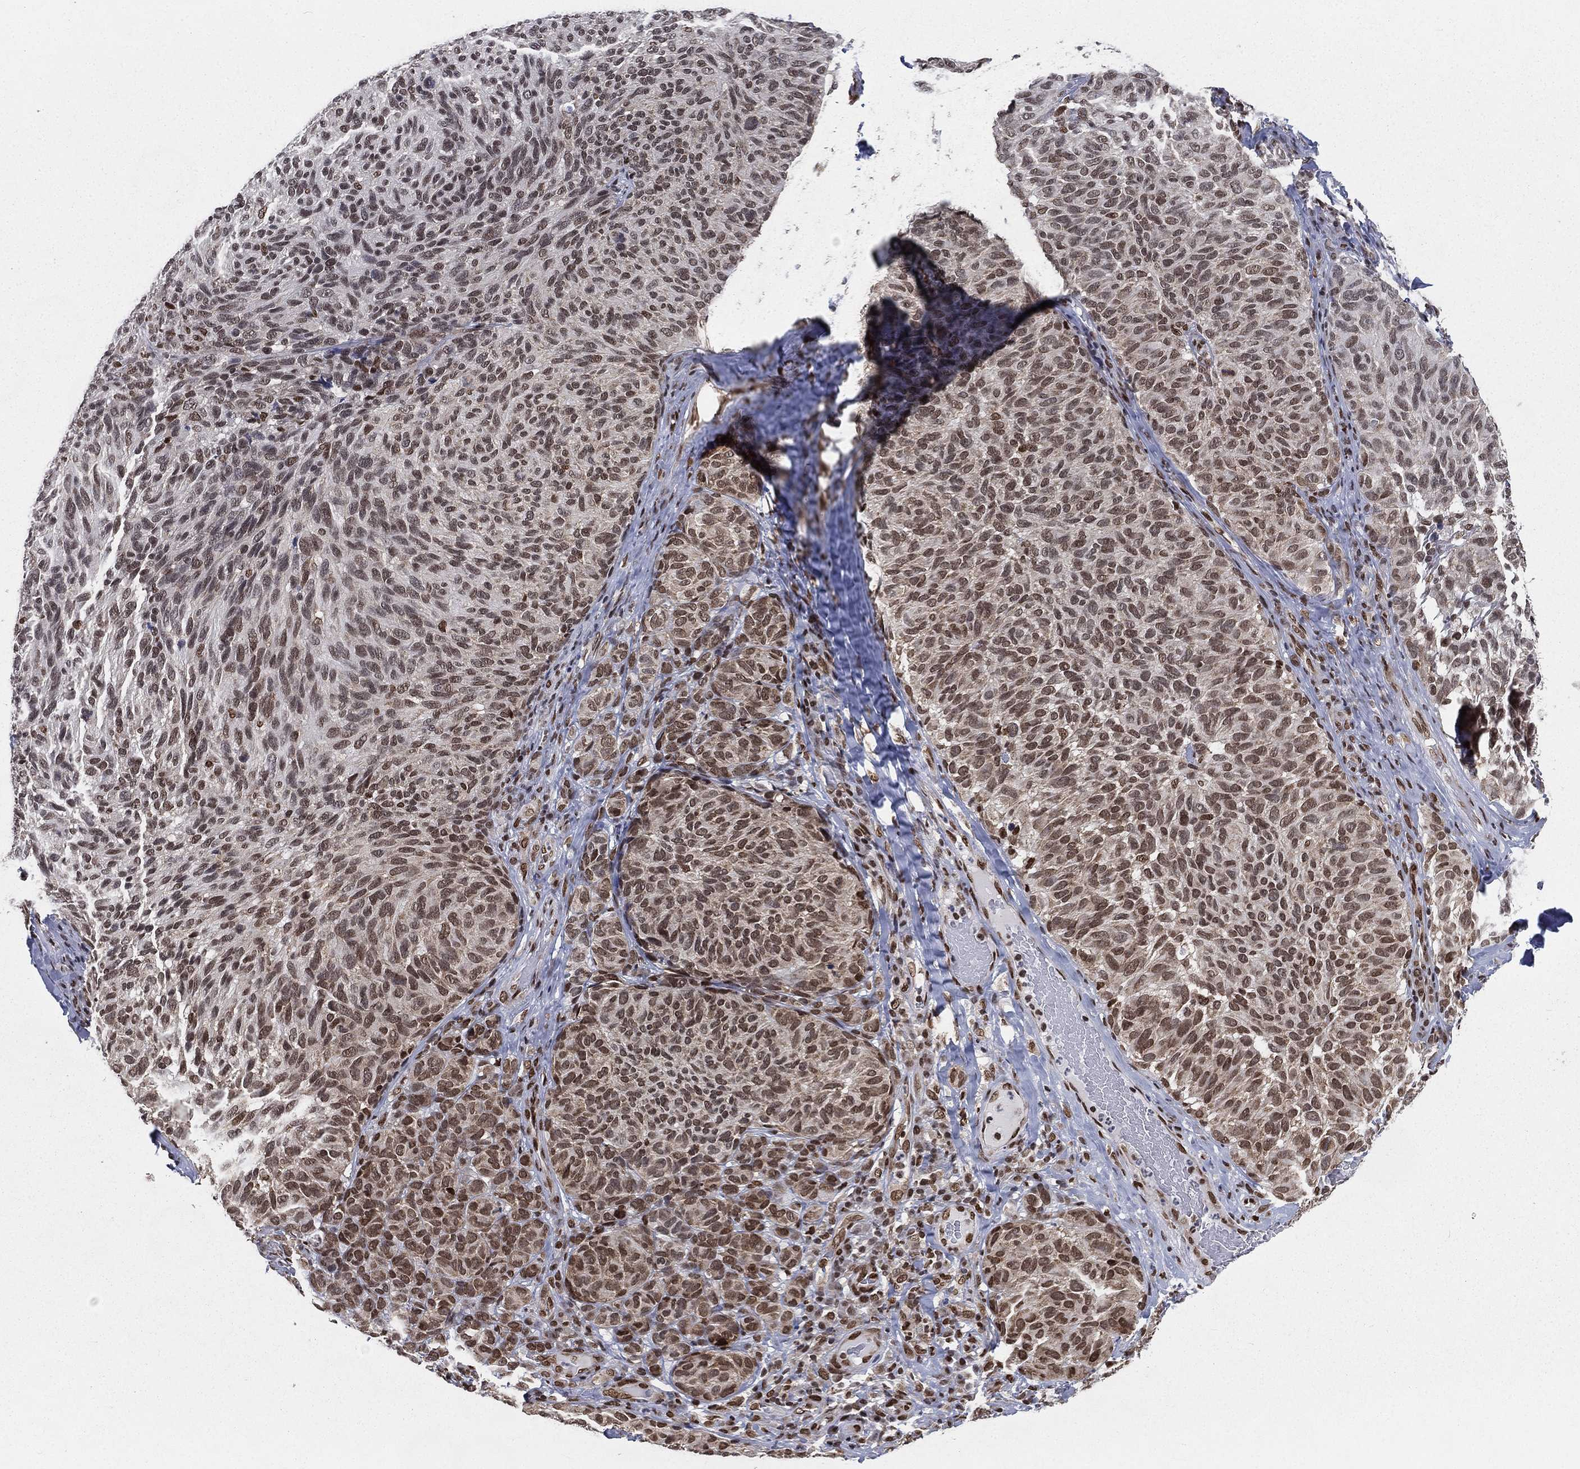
{"staining": {"intensity": "moderate", "quantity": ">75%", "location": "nuclear"}, "tissue": "melanoma", "cell_type": "Tumor cells", "image_type": "cancer", "snomed": [{"axis": "morphology", "description": "Malignant melanoma, NOS"}, {"axis": "topography", "description": "Skin"}], "caption": "DAB immunohistochemical staining of human malignant melanoma shows moderate nuclear protein staining in about >75% of tumor cells.", "gene": "FUBP3", "patient": {"sex": "female", "age": 73}}